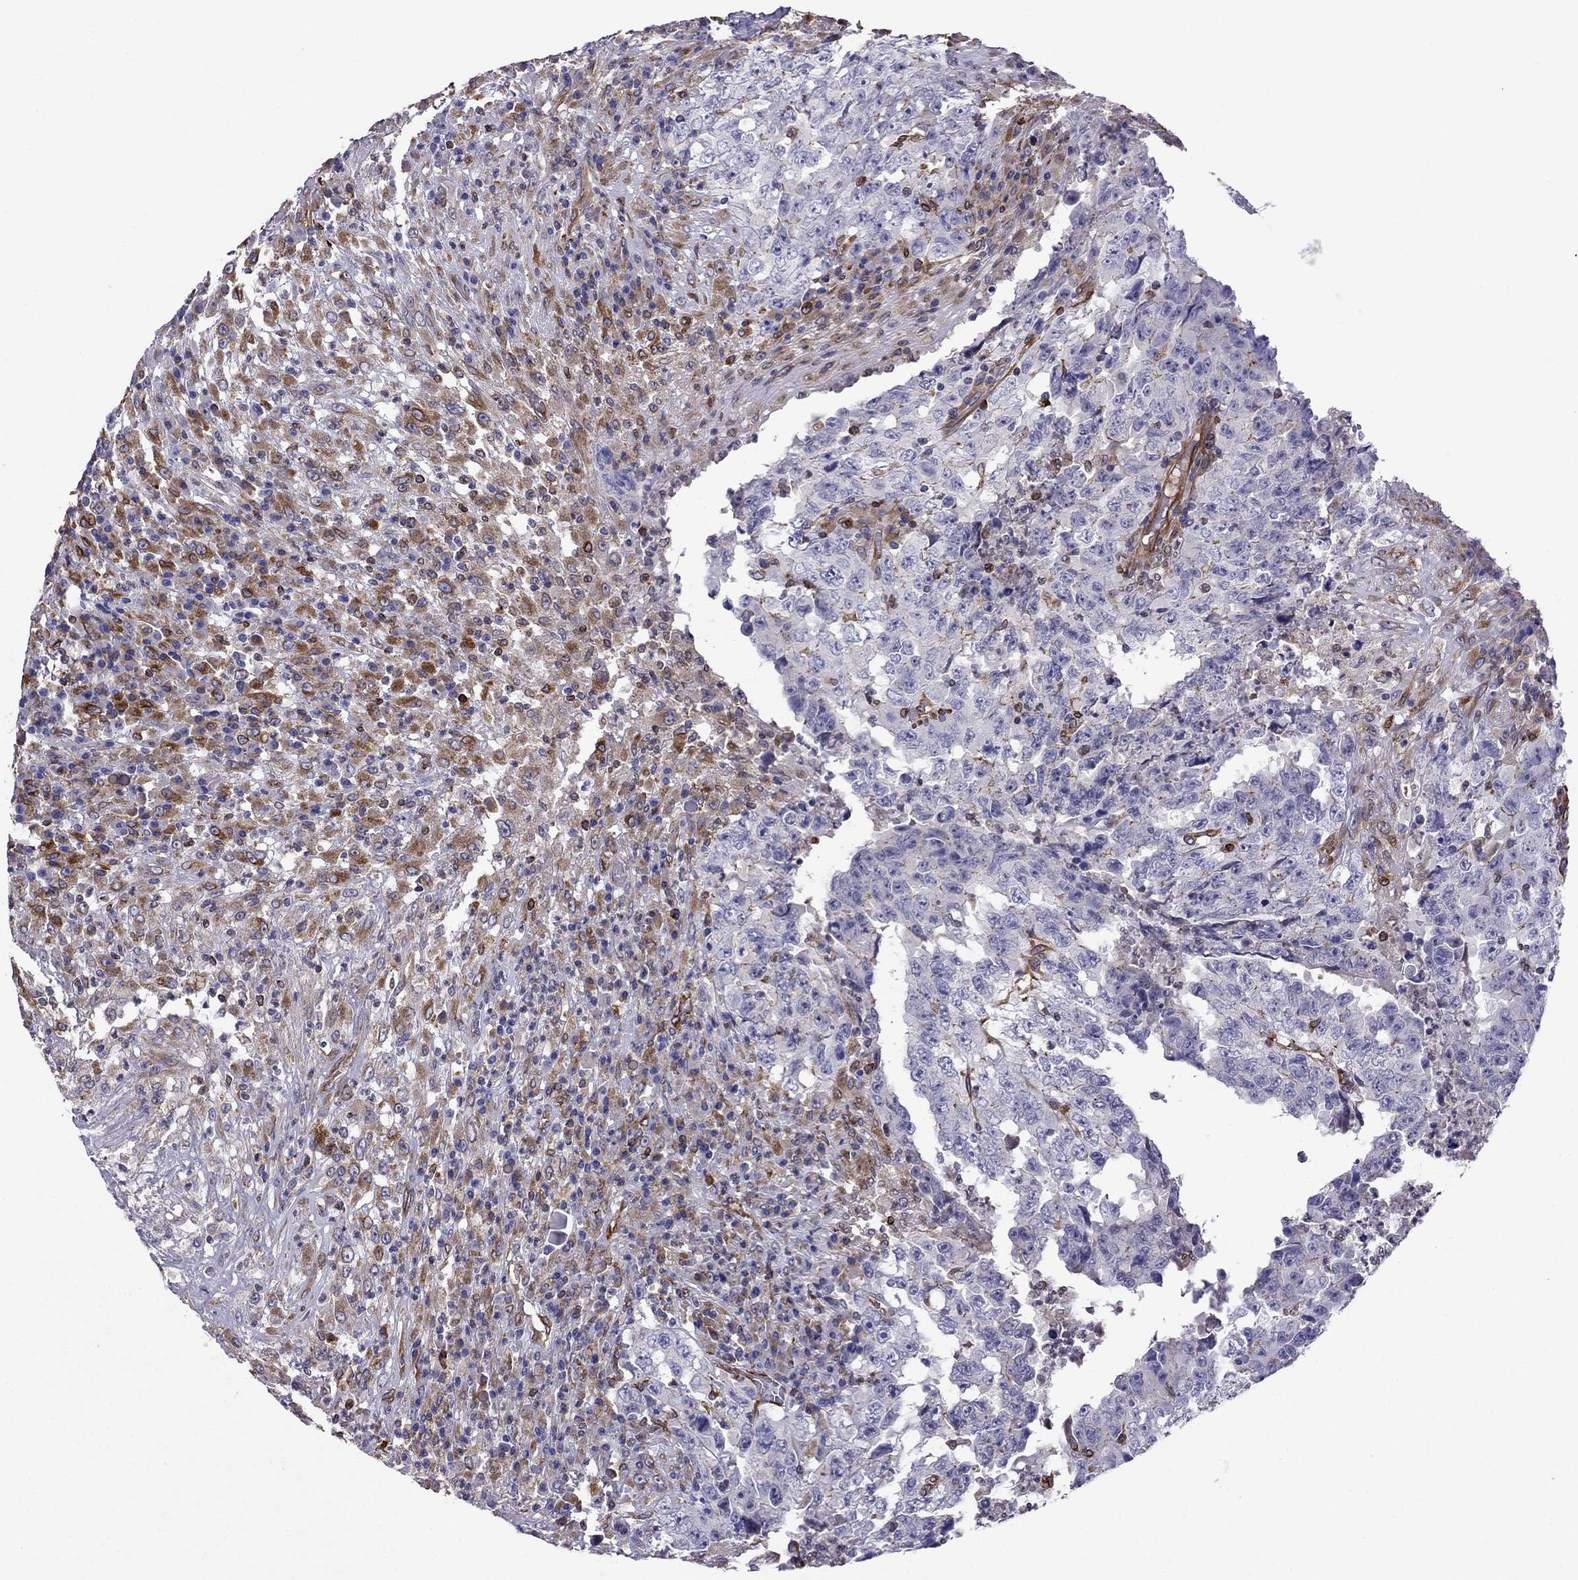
{"staining": {"intensity": "negative", "quantity": "none", "location": "none"}, "tissue": "testis cancer", "cell_type": "Tumor cells", "image_type": "cancer", "snomed": [{"axis": "morphology", "description": "Necrosis, NOS"}, {"axis": "morphology", "description": "Carcinoma, Embryonal, NOS"}, {"axis": "topography", "description": "Testis"}], "caption": "DAB (3,3'-diaminobenzidine) immunohistochemical staining of testis cancer shows no significant positivity in tumor cells.", "gene": "GNAL", "patient": {"sex": "male", "age": 19}}